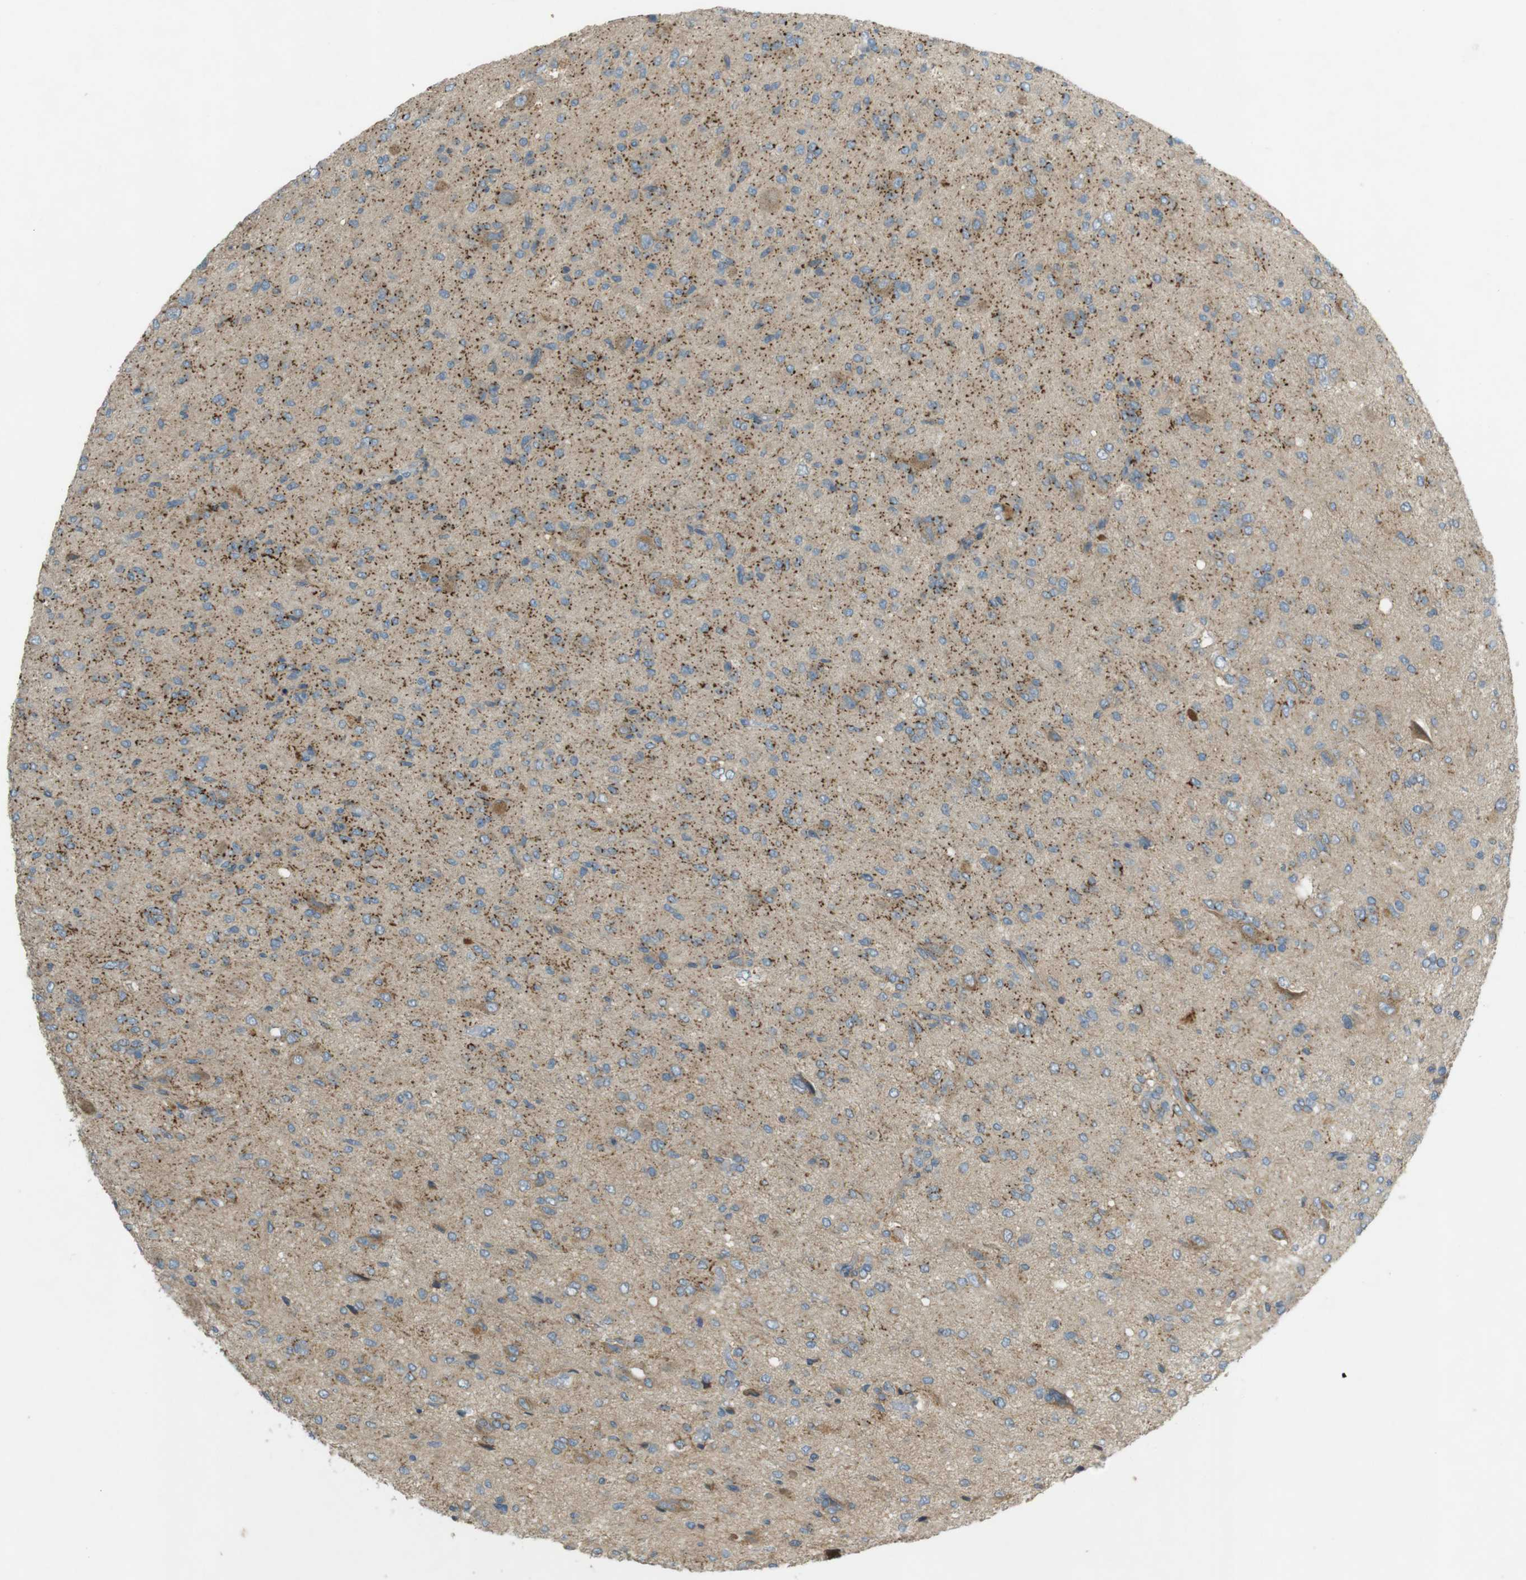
{"staining": {"intensity": "moderate", "quantity": ">75%", "location": "cytoplasmic/membranous"}, "tissue": "glioma", "cell_type": "Tumor cells", "image_type": "cancer", "snomed": [{"axis": "morphology", "description": "Glioma, malignant, High grade"}, {"axis": "topography", "description": "Brain"}], "caption": "Tumor cells reveal medium levels of moderate cytoplasmic/membranous positivity in about >75% of cells in human glioma.", "gene": "TMEM41B", "patient": {"sex": "female", "age": 59}}